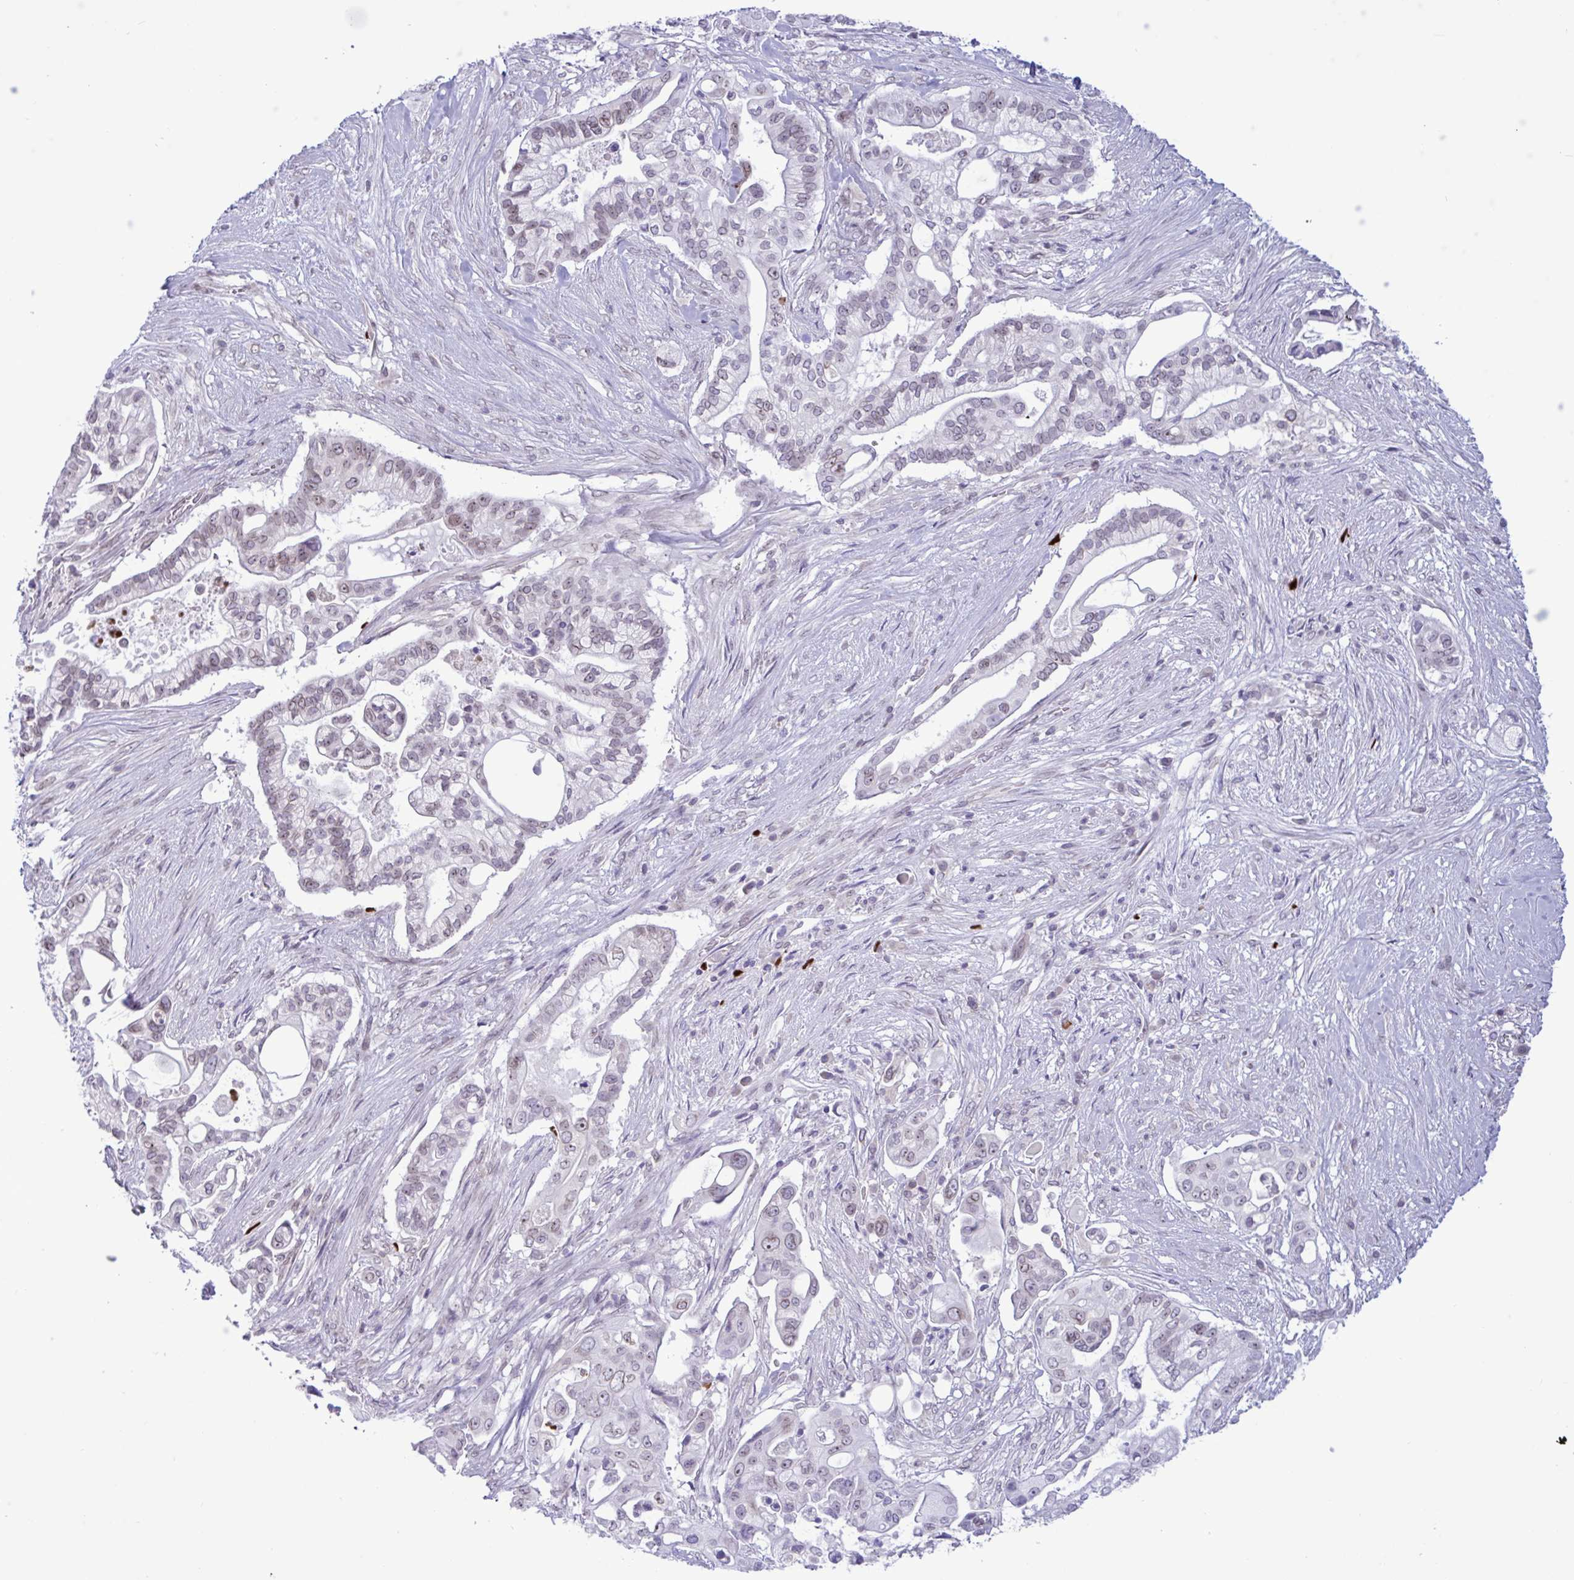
{"staining": {"intensity": "weak", "quantity": "25%-75%", "location": "nuclear"}, "tissue": "pancreatic cancer", "cell_type": "Tumor cells", "image_type": "cancer", "snomed": [{"axis": "morphology", "description": "Adenocarcinoma, NOS"}, {"axis": "topography", "description": "Pancreas"}], "caption": "A low amount of weak nuclear expression is appreciated in about 25%-75% of tumor cells in pancreatic cancer (adenocarcinoma) tissue. The staining is performed using DAB (3,3'-diaminobenzidine) brown chromogen to label protein expression. The nuclei are counter-stained blue using hematoxylin.", "gene": "DOCK11", "patient": {"sex": "female", "age": 69}}